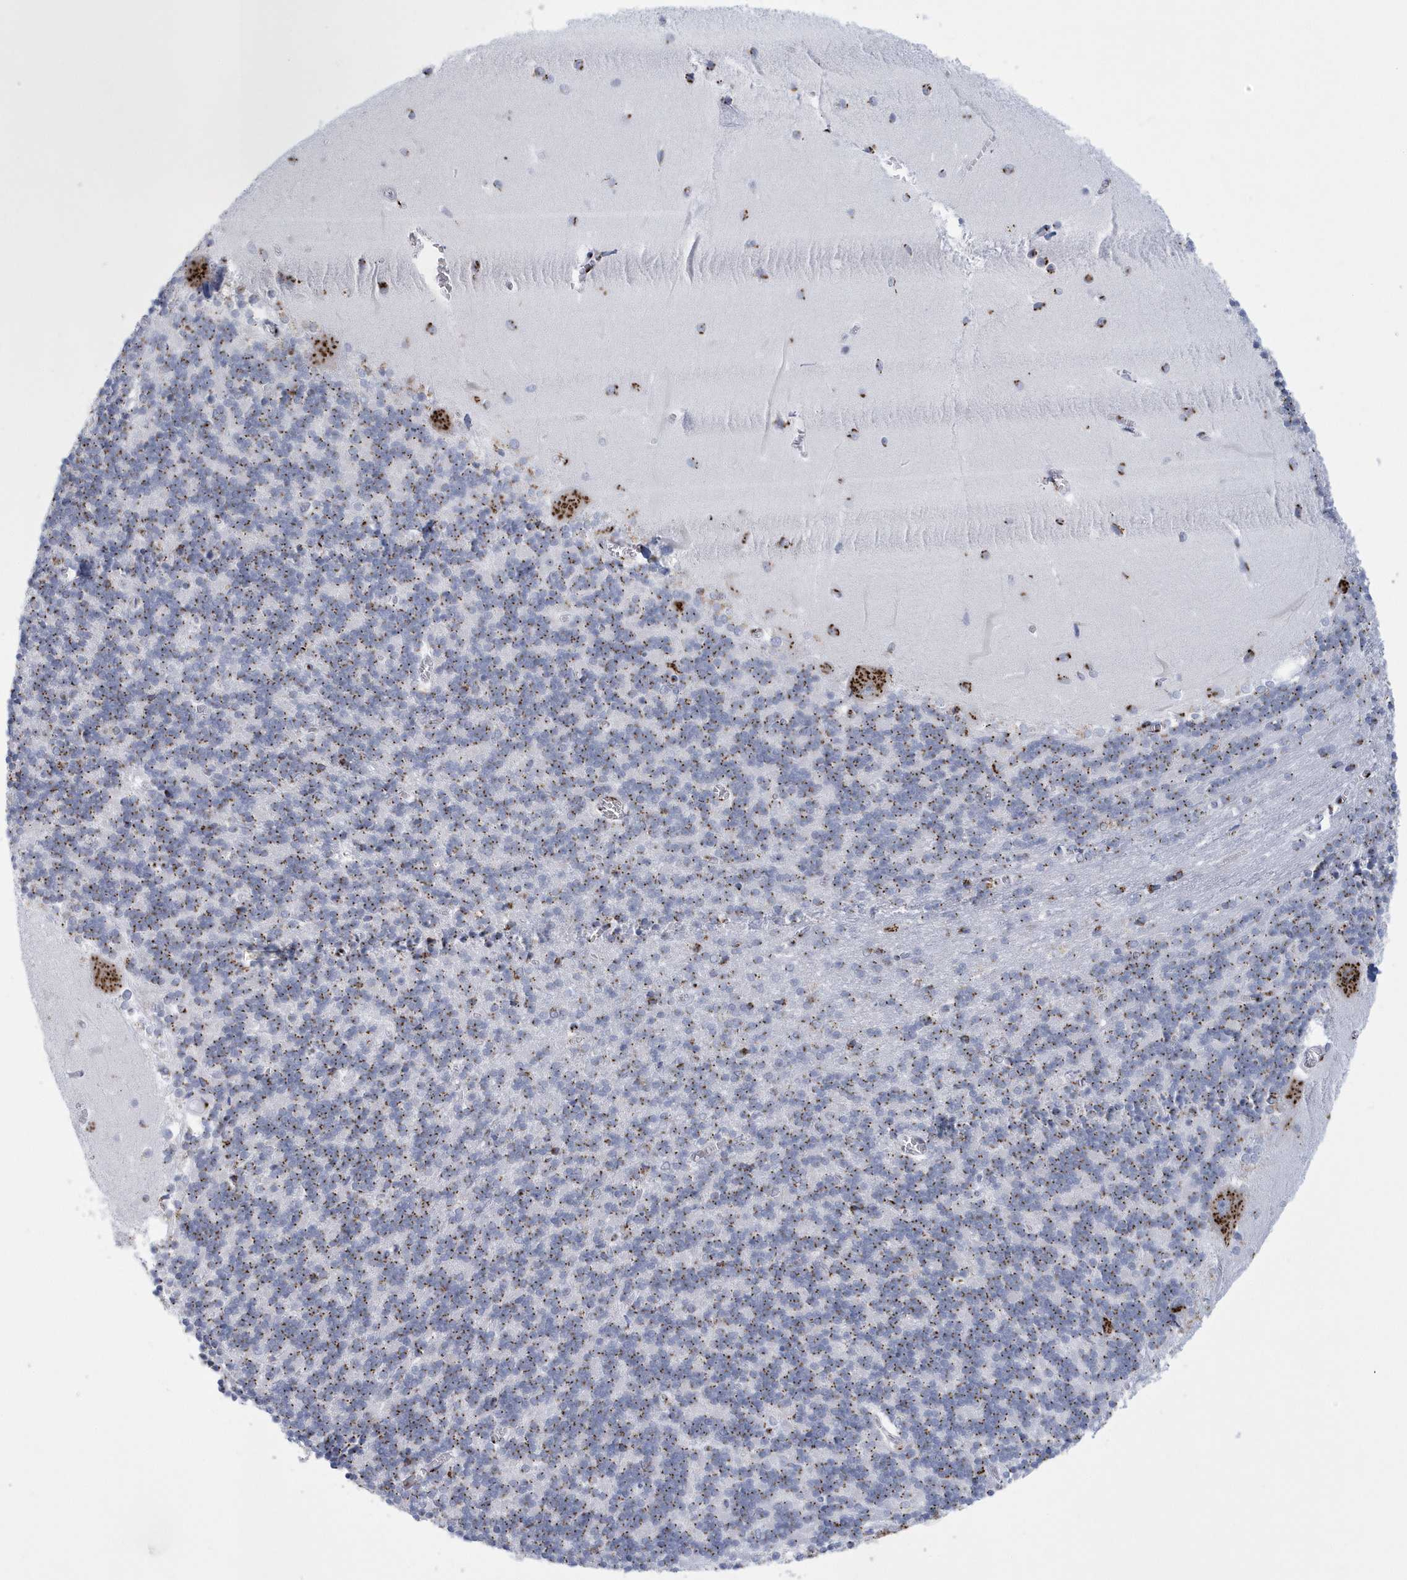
{"staining": {"intensity": "moderate", "quantity": ">75%", "location": "cytoplasmic/membranous"}, "tissue": "cerebellum", "cell_type": "Cells in granular layer", "image_type": "normal", "snomed": [{"axis": "morphology", "description": "Normal tissue, NOS"}, {"axis": "topography", "description": "Cerebellum"}], "caption": "High-power microscopy captured an IHC micrograph of unremarkable cerebellum, revealing moderate cytoplasmic/membranous staining in approximately >75% of cells in granular layer.", "gene": "SLX9", "patient": {"sex": "male", "age": 37}}